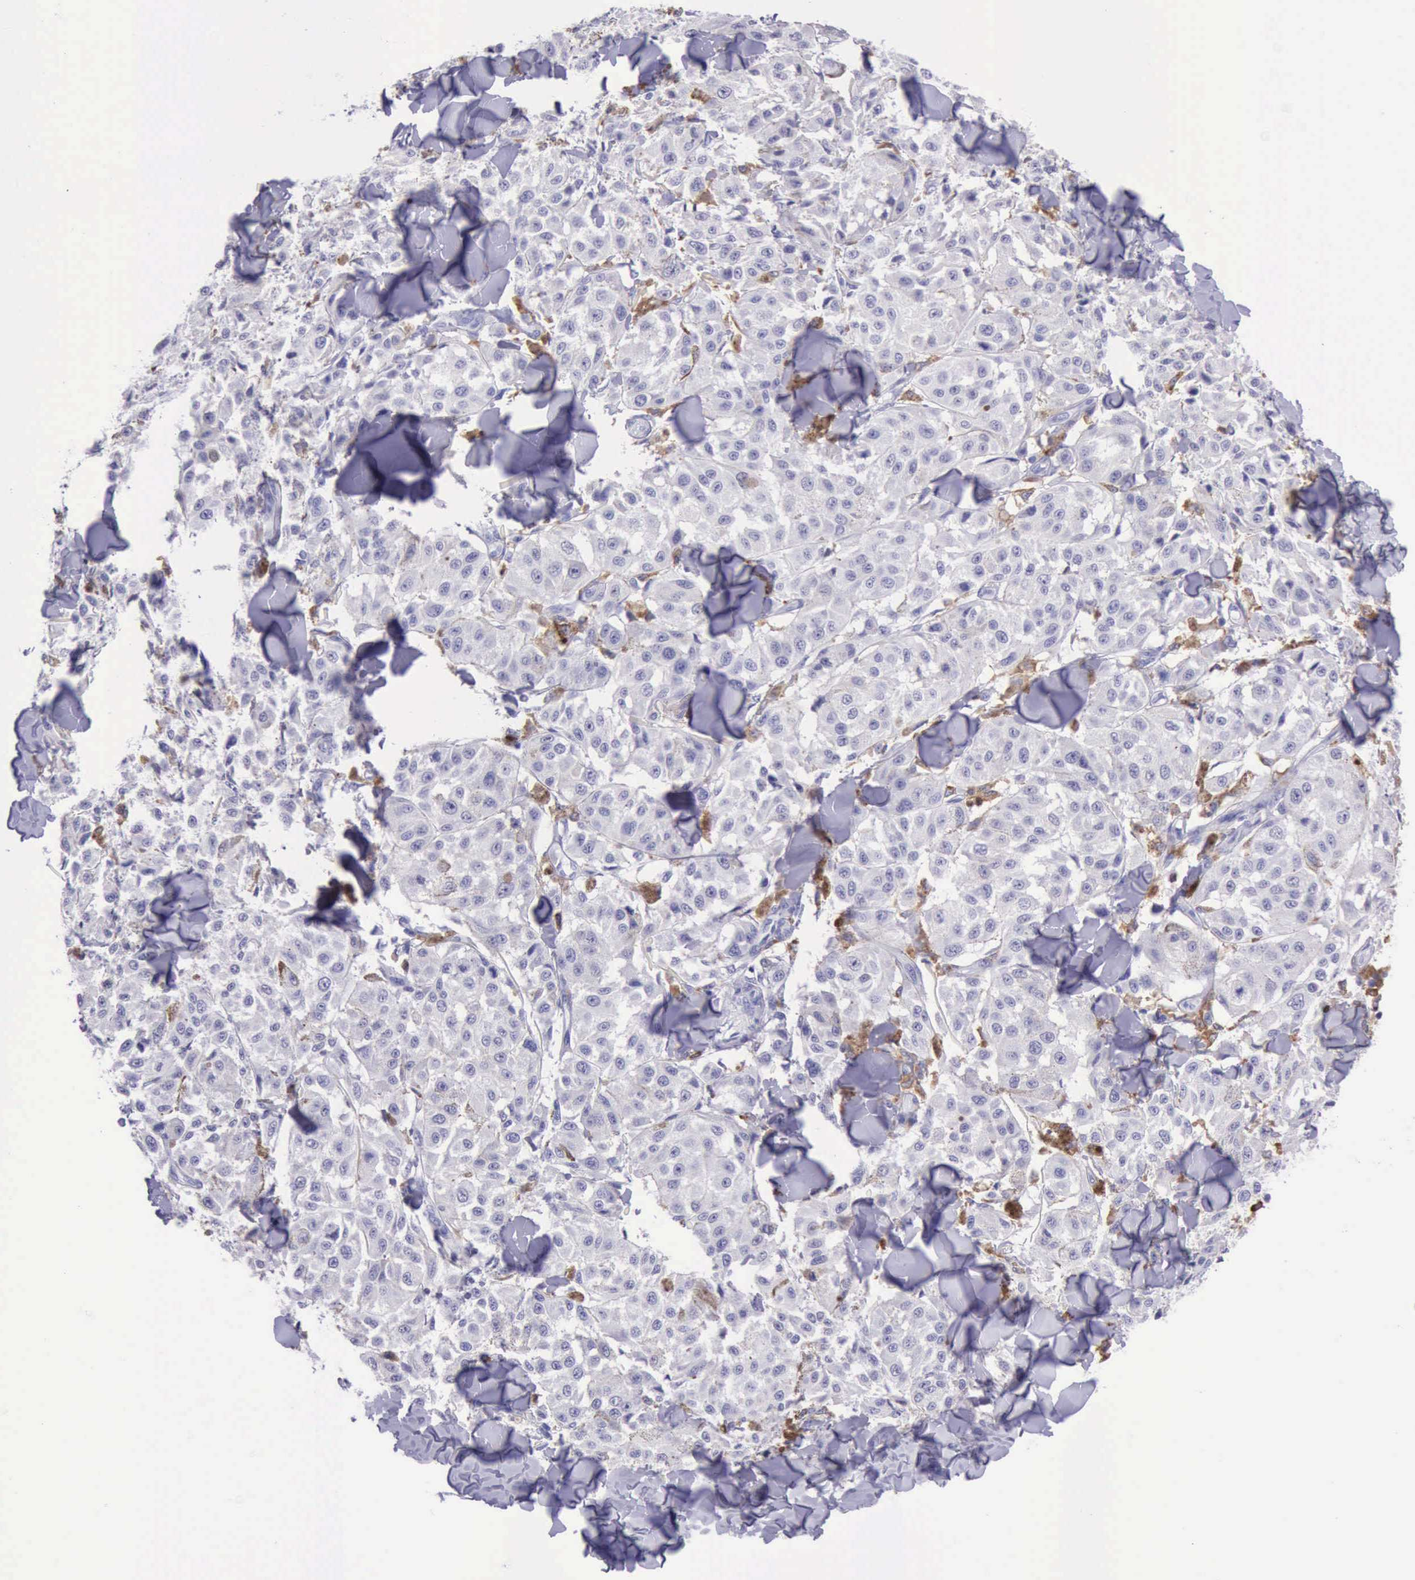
{"staining": {"intensity": "negative", "quantity": "none", "location": "none"}, "tissue": "melanoma", "cell_type": "Tumor cells", "image_type": "cancer", "snomed": [{"axis": "morphology", "description": "Malignant melanoma, NOS"}, {"axis": "topography", "description": "Skin"}], "caption": "Melanoma stained for a protein using immunohistochemistry (IHC) shows no expression tumor cells.", "gene": "BTK", "patient": {"sex": "female", "age": 64}}